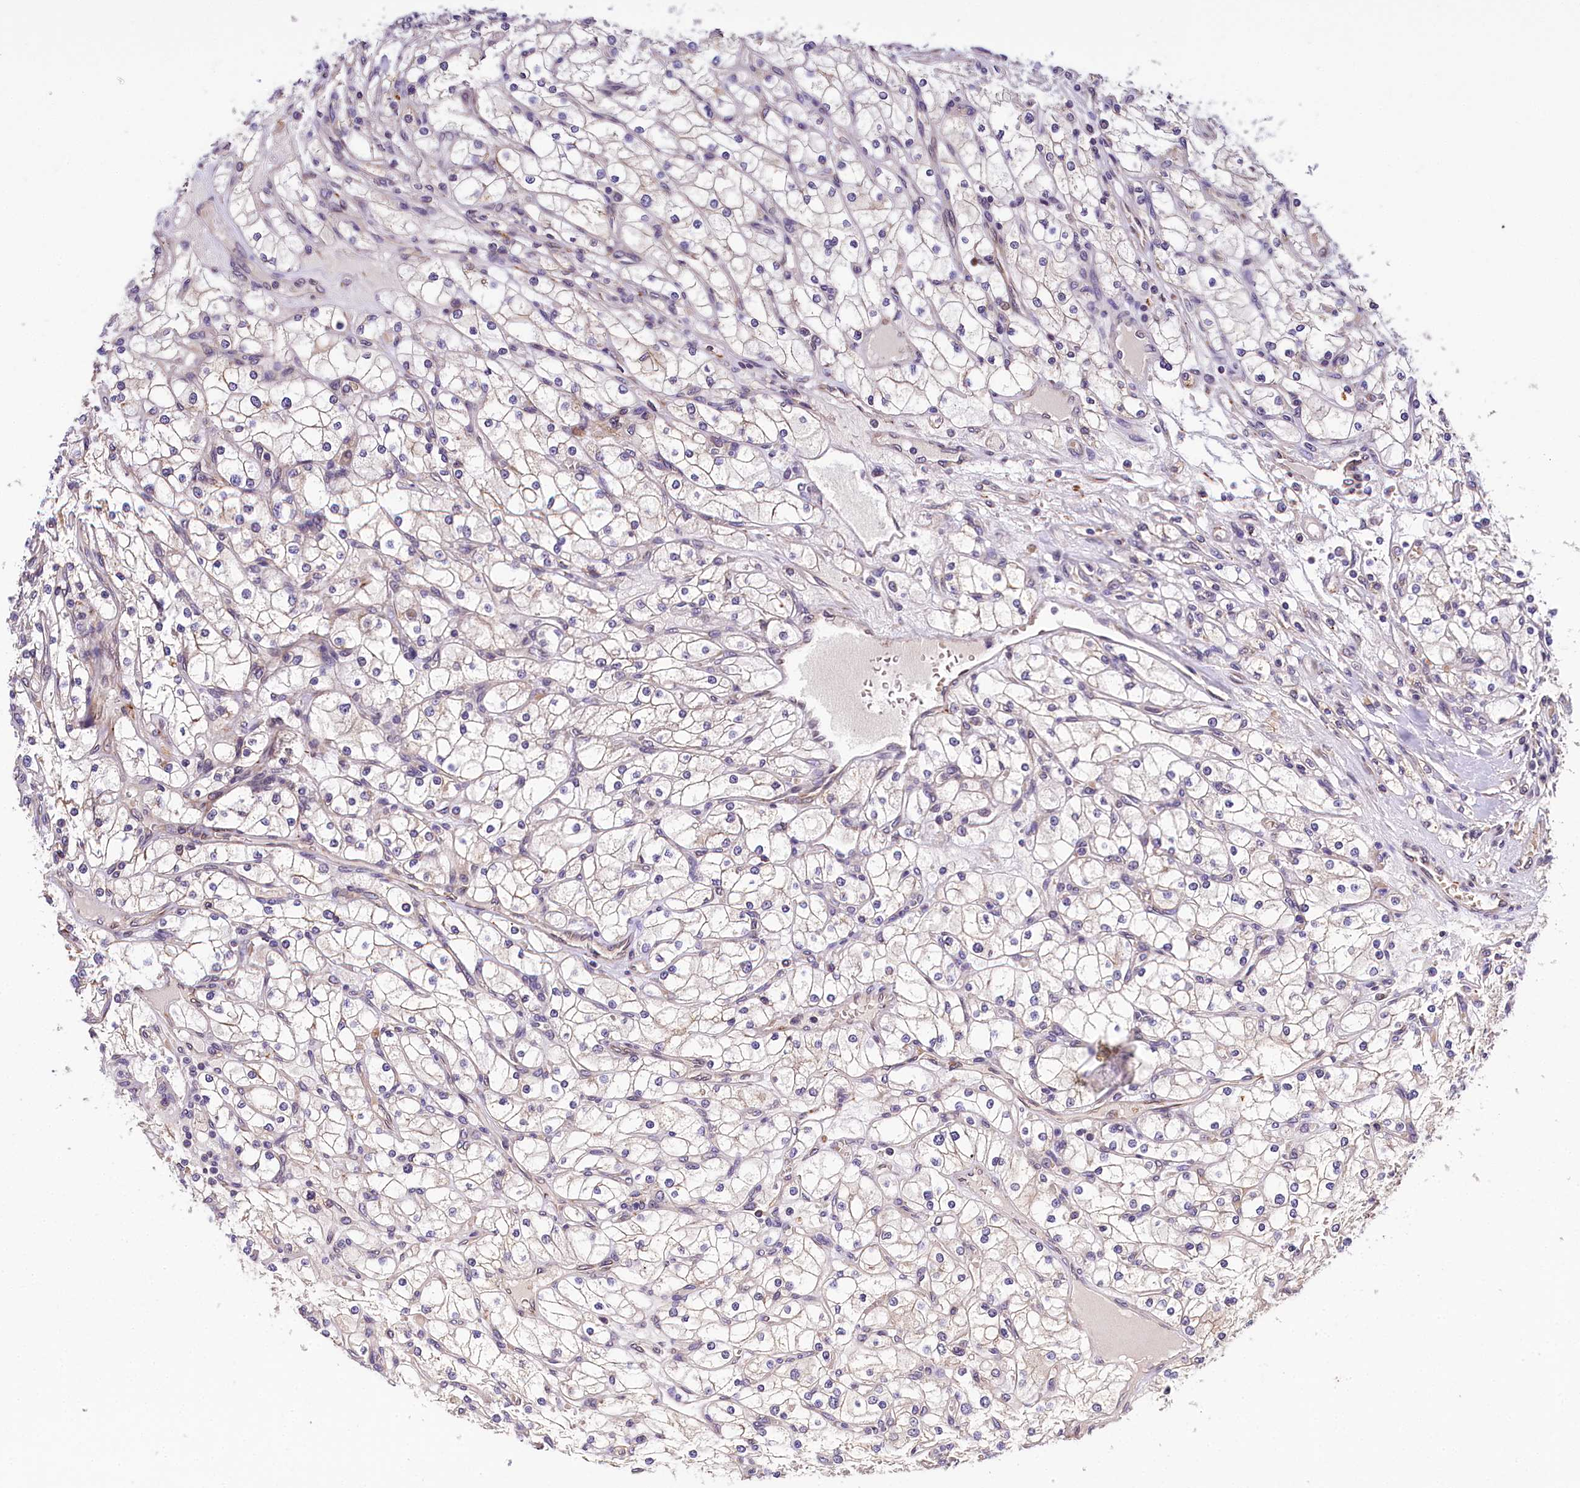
{"staining": {"intensity": "negative", "quantity": "none", "location": "none"}, "tissue": "renal cancer", "cell_type": "Tumor cells", "image_type": "cancer", "snomed": [{"axis": "morphology", "description": "Adenocarcinoma, NOS"}, {"axis": "topography", "description": "Kidney"}], "caption": "Tumor cells are negative for brown protein staining in renal cancer (adenocarcinoma).", "gene": "SUPV3L1", "patient": {"sex": "male", "age": 80}}